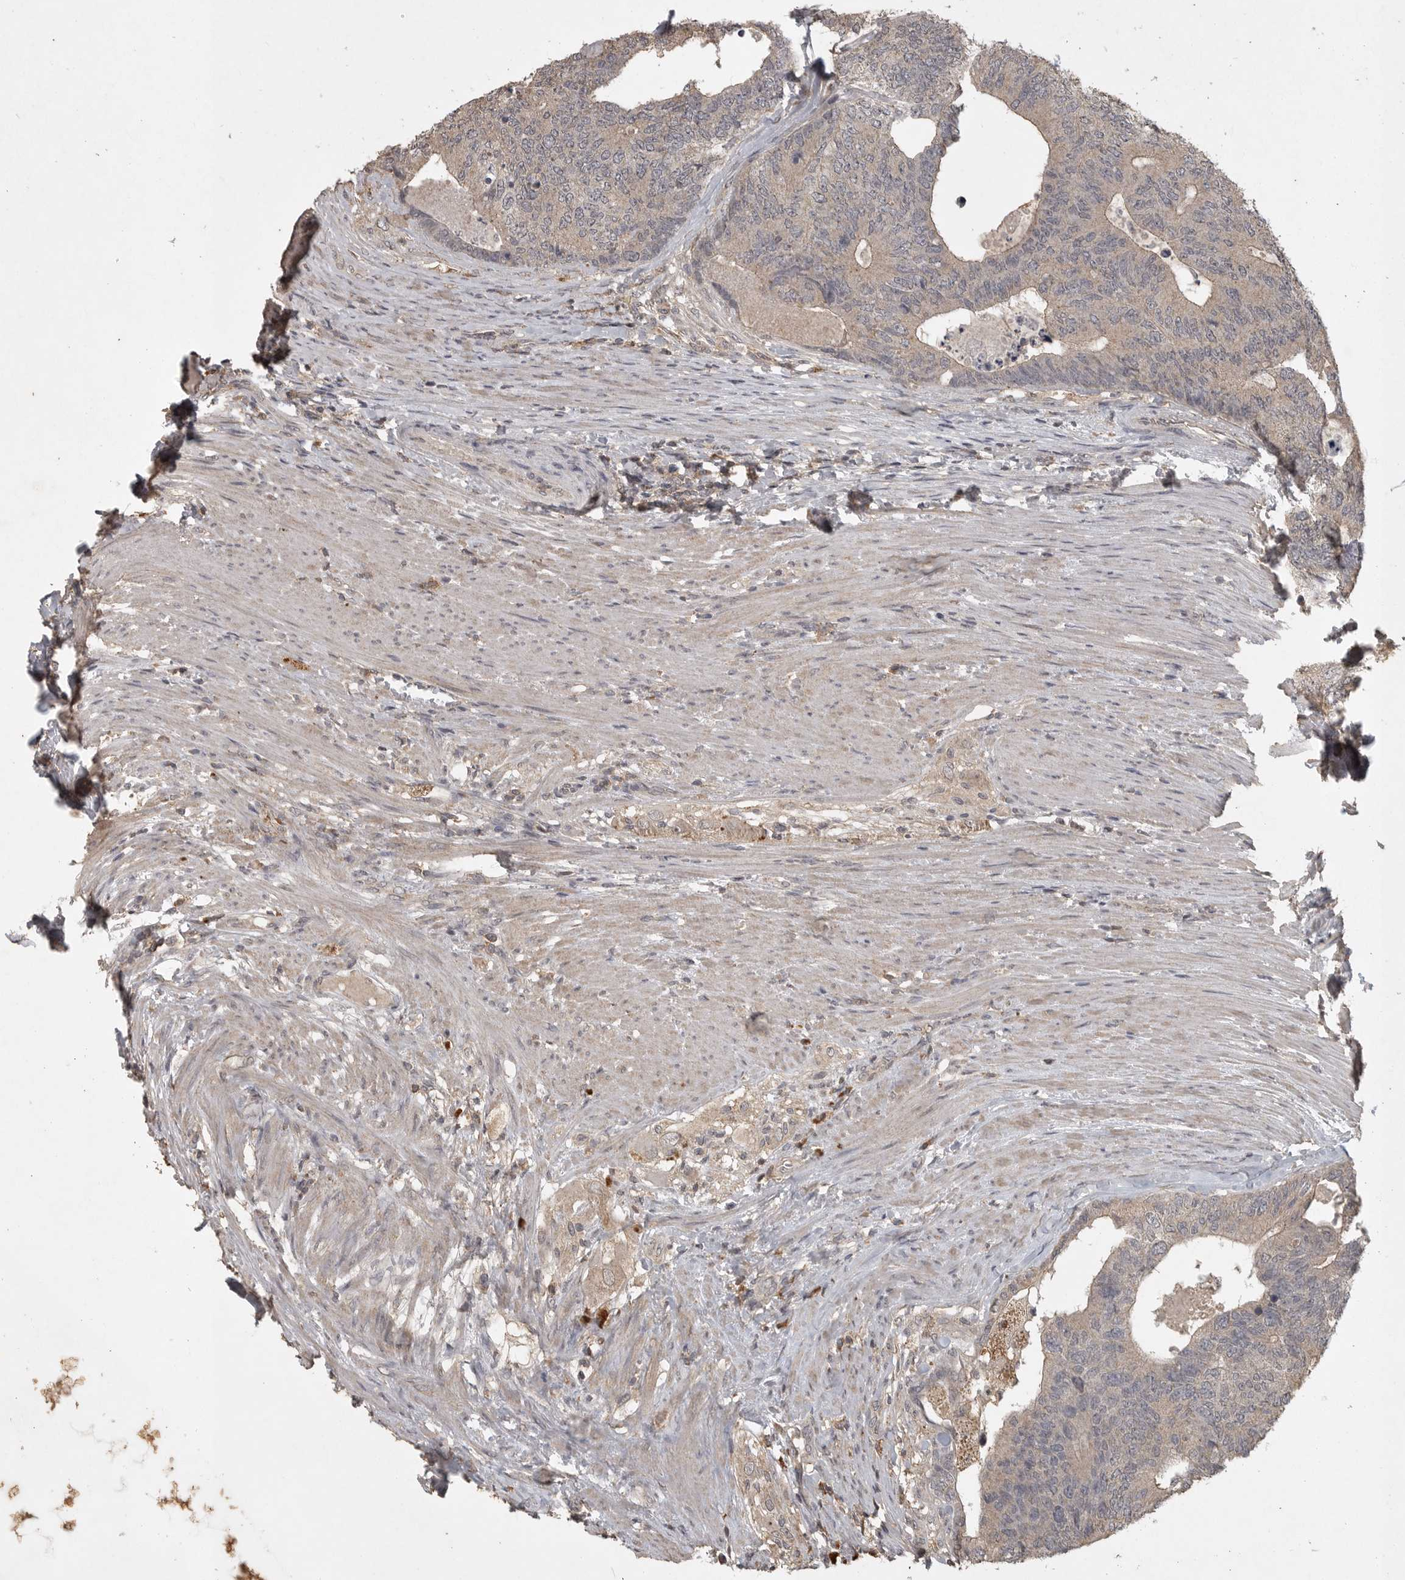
{"staining": {"intensity": "weak", "quantity": ">75%", "location": "cytoplasmic/membranous"}, "tissue": "colorectal cancer", "cell_type": "Tumor cells", "image_type": "cancer", "snomed": [{"axis": "morphology", "description": "Adenocarcinoma, NOS"}, {"axis": "topography", "description": "Colon"}], "caption": "Adenocarcinoma (colorectal) tissue demonstrates weak cytoplasmic/membranous positivity in approximately >75% of tumor cells, visualized by immunohistochemistry.", "gene": "ADAMTS4", "patient": {"sex": "female", "age": 67}}